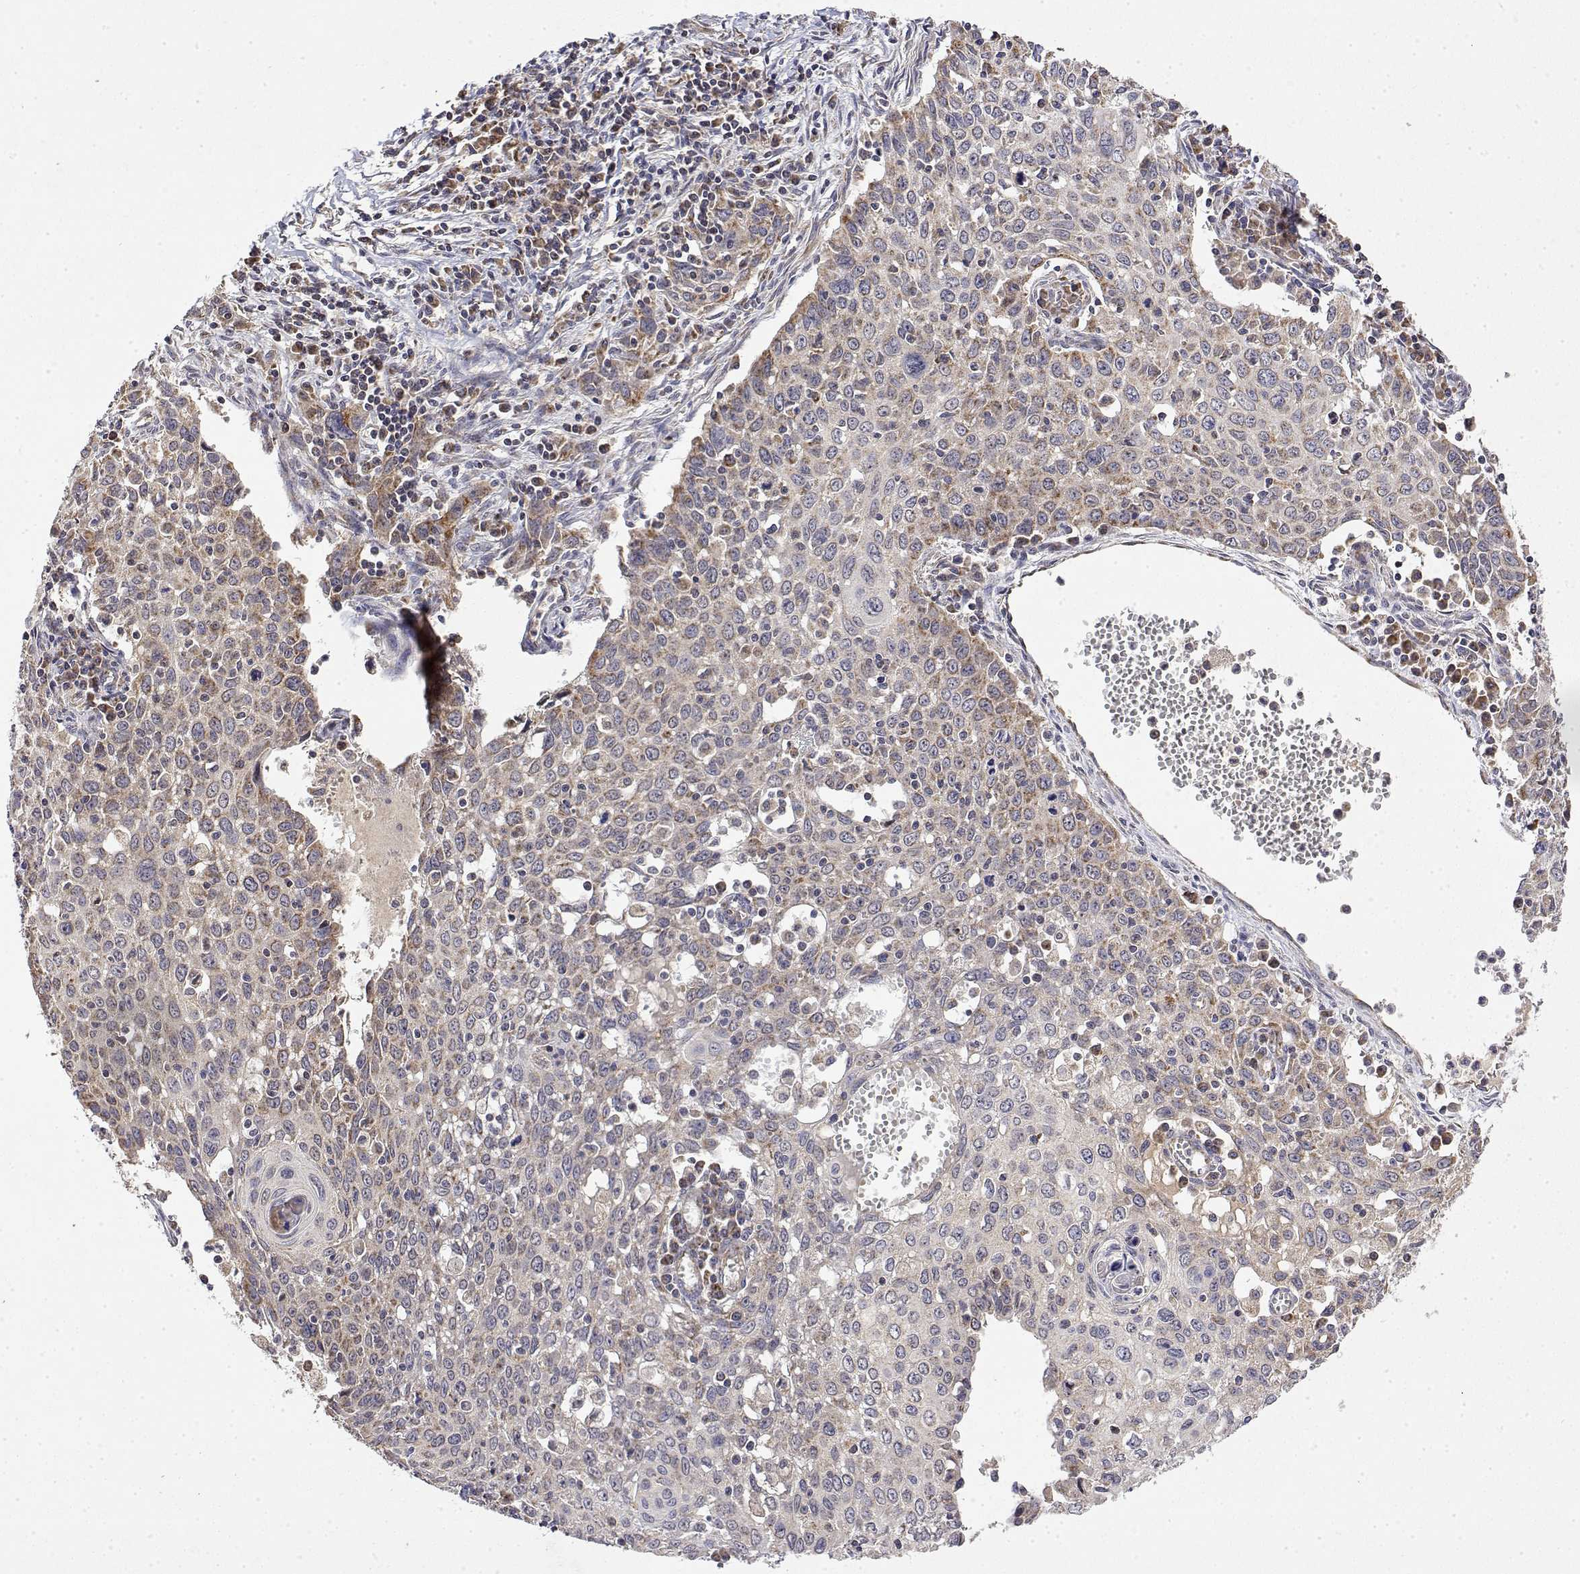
{"staining": {"intensity": "weak", "quantity": "25%-75%", "location": "cytoplasmic/membranous"}, "tissue": "cervical cancer", "cell_type": "Tumor cells", "image_type": "cancer", "snomed": [{"axis": "morphology", "description": "Squamous cell carcinoma, NOS"}, {"axis": "topography", "description": "Cervix"}], "caption": "This photomicrograph reveals cervical cancer (squamous cell carcinoma) stained with immunohistochemistry to label a protein in brown. The cytoplasmic/membranous of tumor cells show weak positivity for the protein. Nuclei are counter-stained blue.", "gene": "GADD45GIP1", "patient": {"sex": "female", "age": 38}}